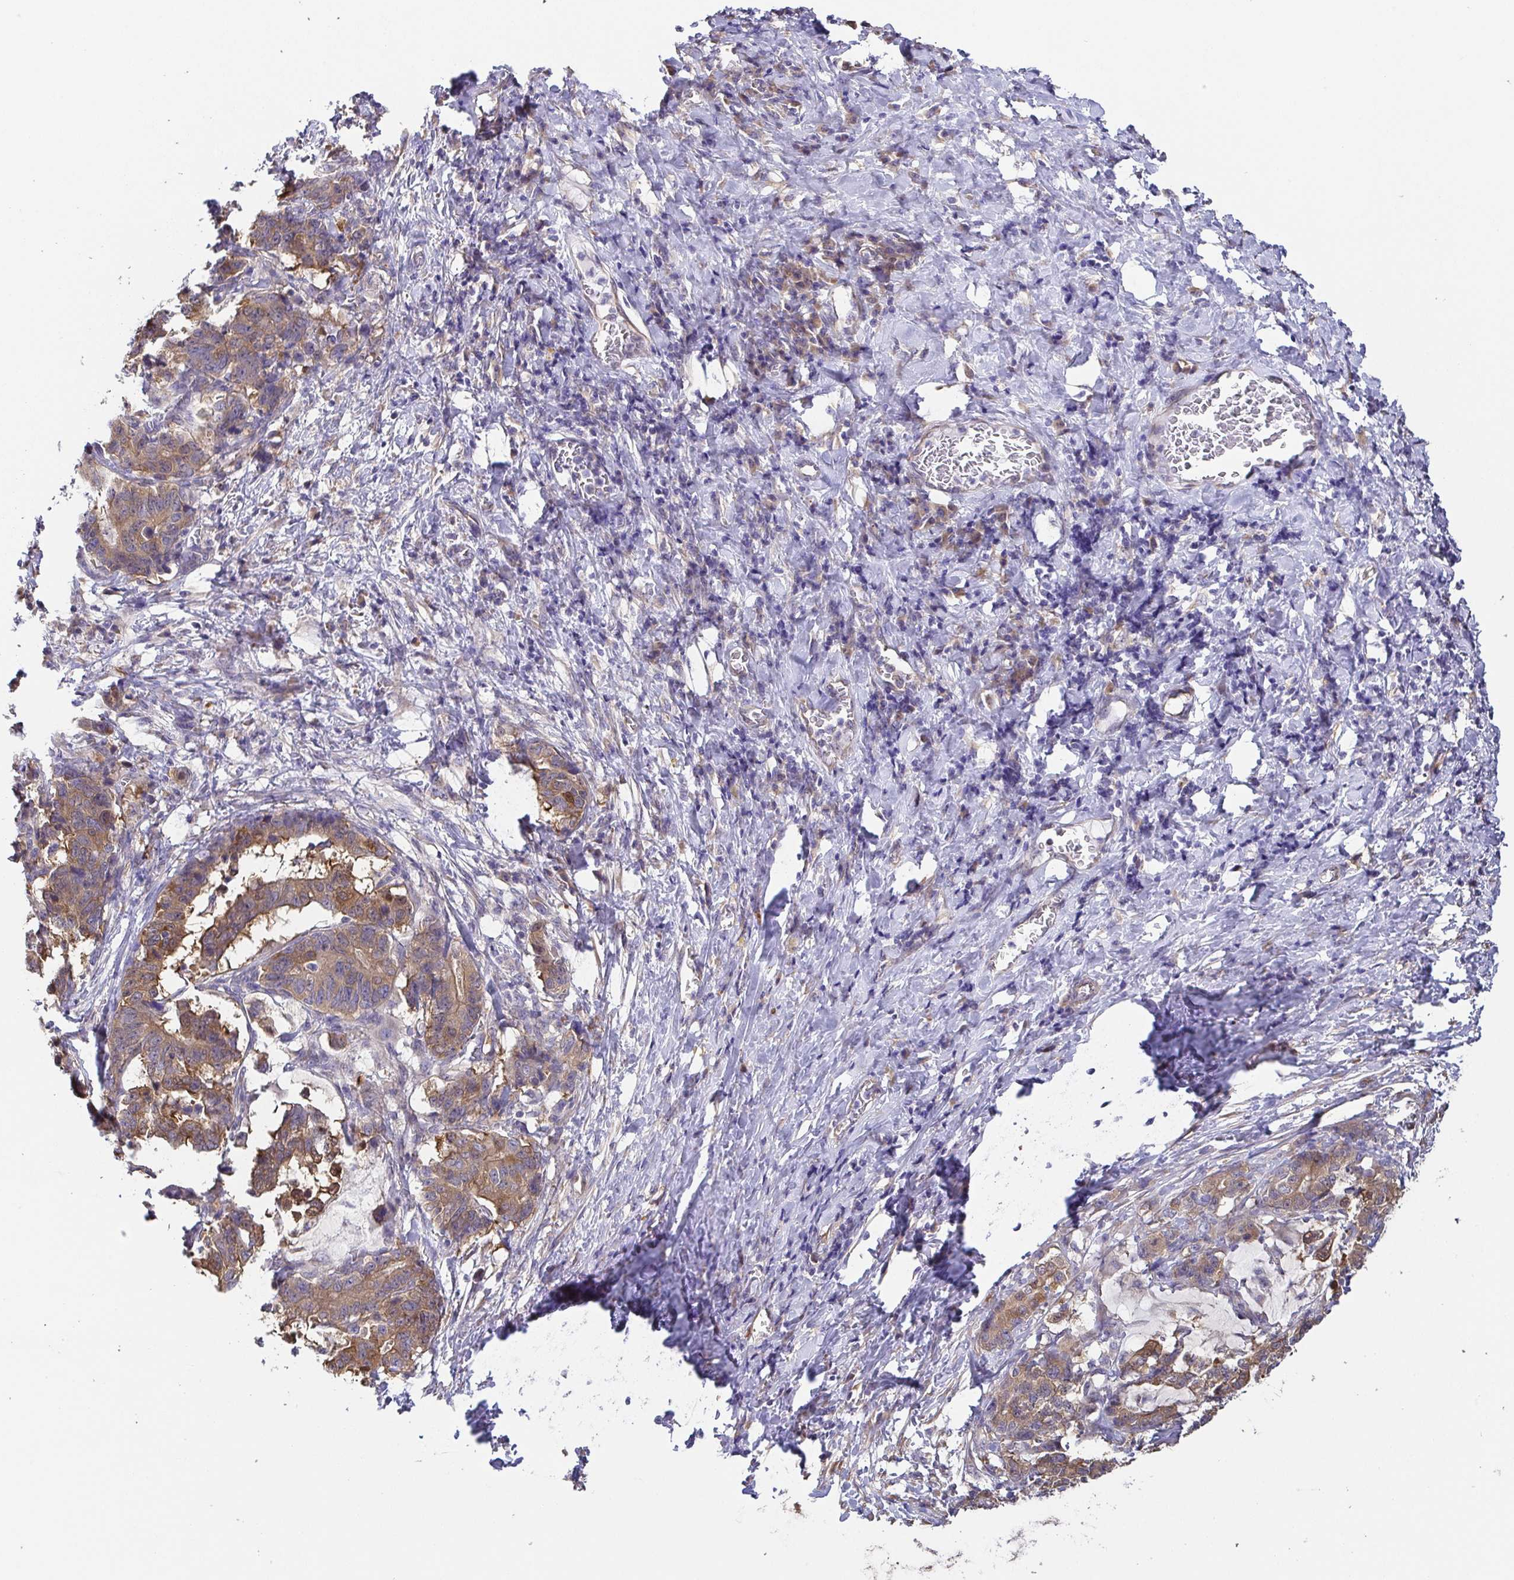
{"staining": {"intensity": "moderate", "quantity": ">75%", "location": "cytoplasmic/membranous"}, "tissue": "stomach cancer", "cell_type": "Tumor cells", "image_type": "cancer", "snomed": [{"axis": "morphology", "description": "Normal tissue, NOS"}, {"axis": "morphology", "description": "Adenocarcinoma, NOS"}, {"axis": "topography", "description": "Stomach"}], "caption": "An image of stomach cancer stained for a protein shows moderate cytoplasmic/membranous brown staining in tumor cells.", "gene": "EIF3D", "patient": {"sex": "female", "age": 64}}